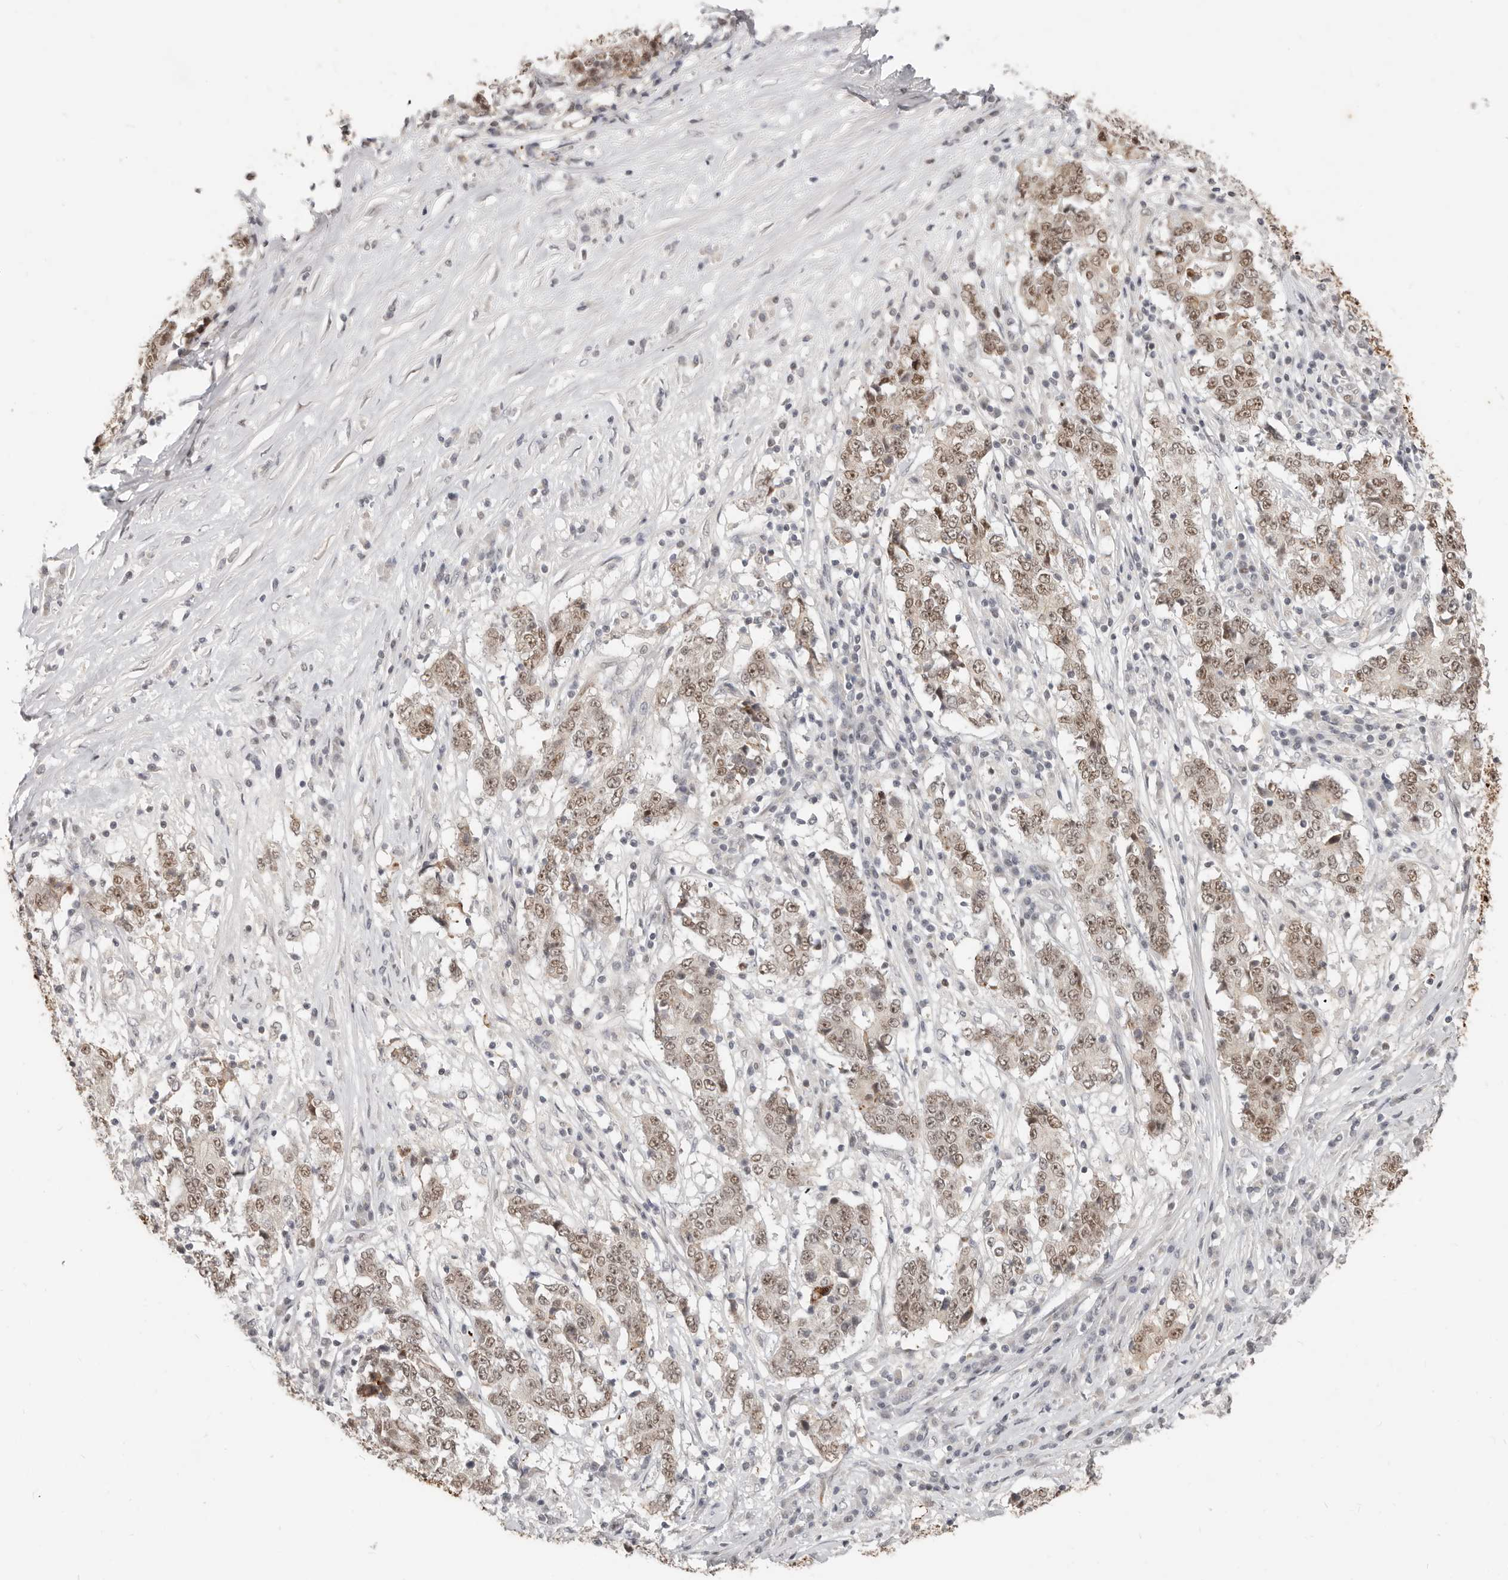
{"staining": {"intensity": "moderate", "quantity": ">75%", "location": "nuclear"}, "tissue": "stomach cancer", "cell_type": "Tumor cells", "image_type": "cancer", "snomed": [{"axis": "morphology", "description": "Adenocarcinoma, NOS"}, {"axis": "topography", "description": "Stomach"}], "caption": "DAB (3,3'-diaminobenzidine) immunohistochemical staining of stomach cancer (adenocarcinoma) demonstrates moderate nuclear protein expression in approximately >75% of tumor cells. The protein is shown in brown color, while the nuclei are stained blue.", "gene": "RFC2", "patient": {"sex": "male", "age": 59}}